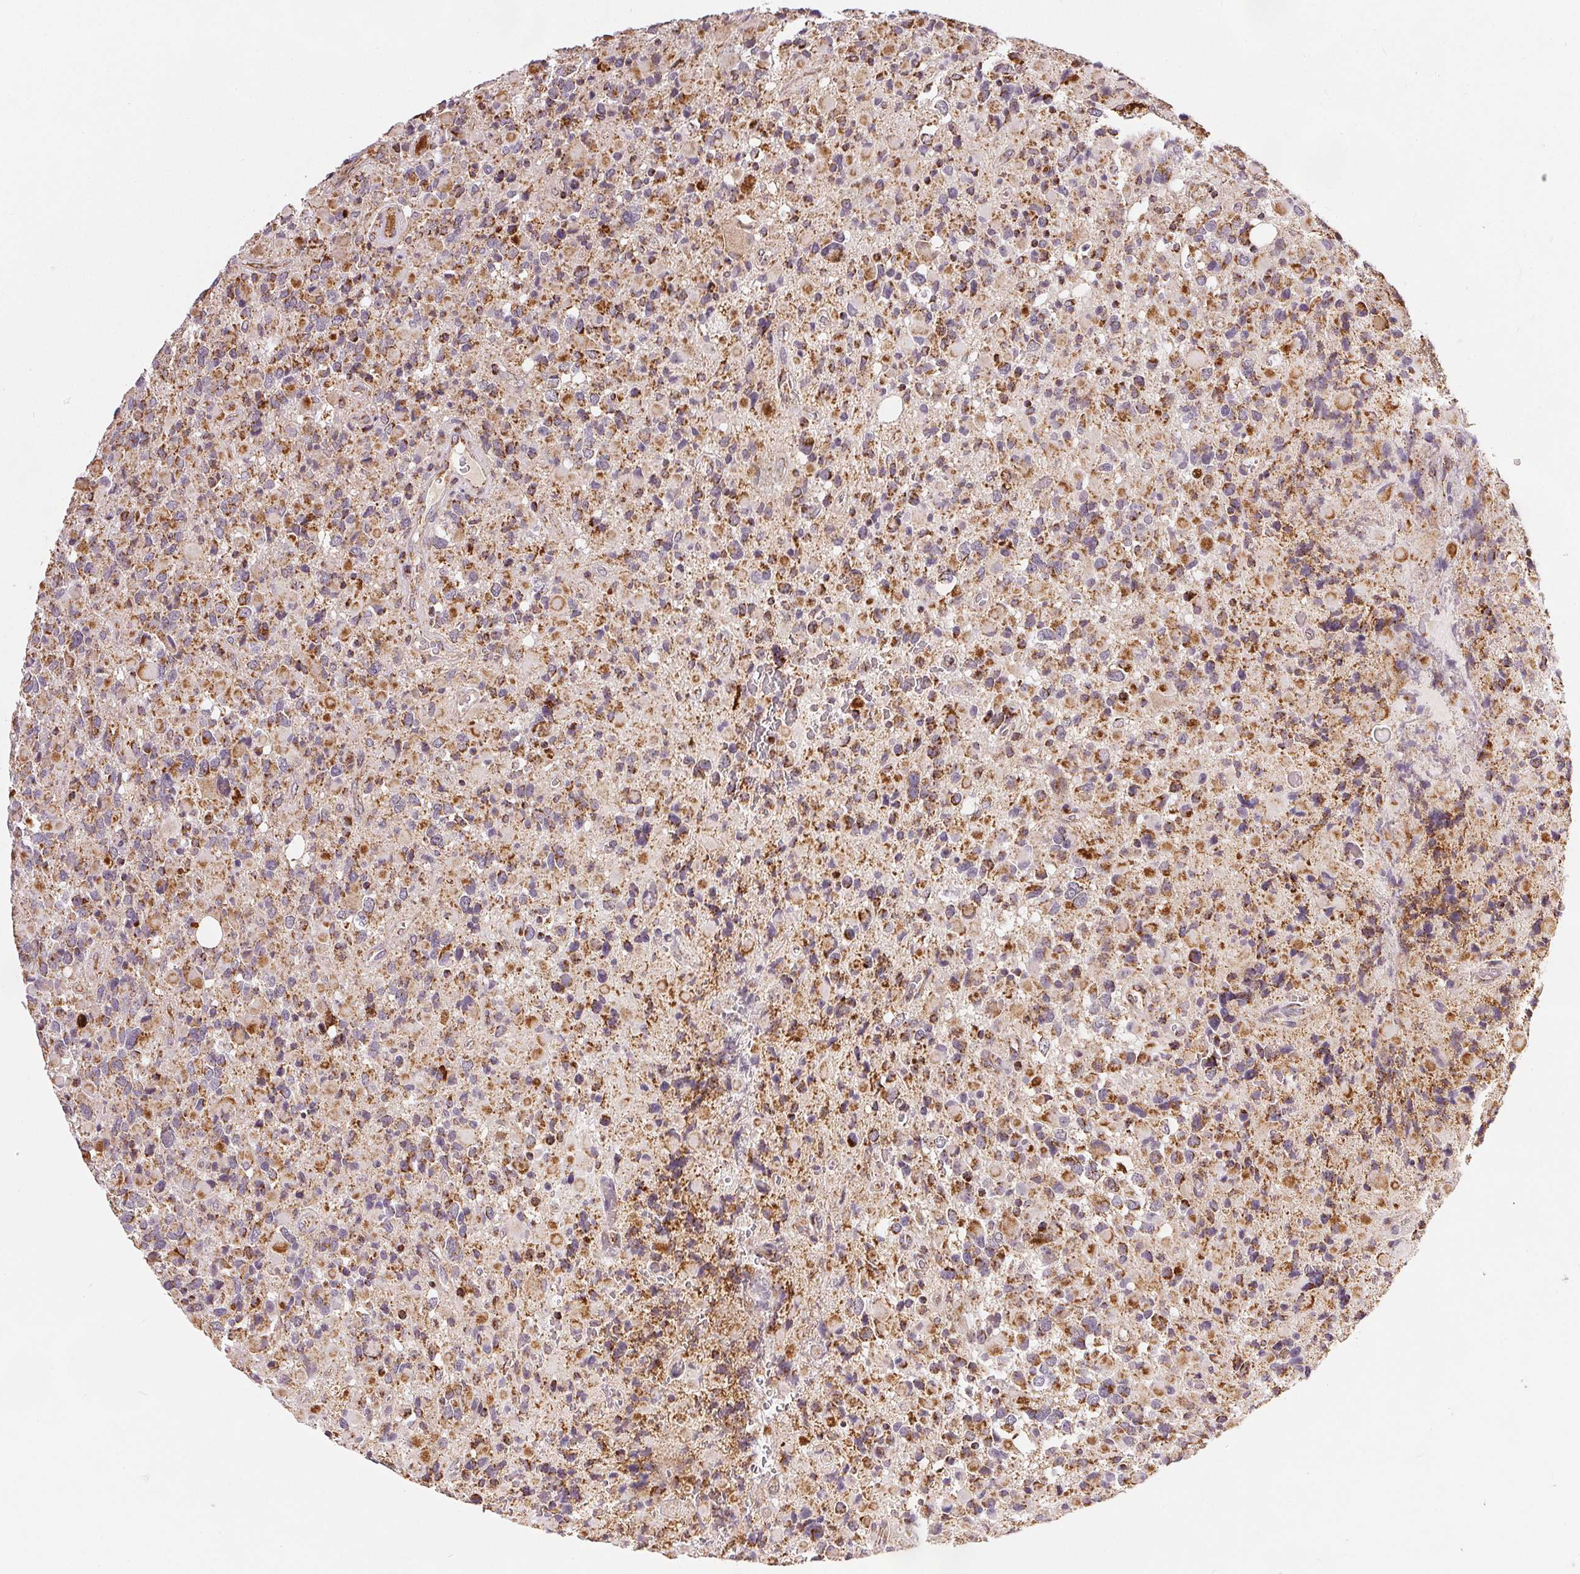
{"staining": {"intensity": "moderate", "quantity": ">75%", "location": "cytoplasmic/membranous"}, "tissue": "glioma", "cell_type": "Tumor cells", "image_type": "cancer", "snomed": [{"axis": "morphology", "description": "Glioma, malignant, High grade"}, {"axis": "topography", "description": "Brain"}], "caption": "Immunohistochemistry (IHC) of glioma reveals medium levels of moderate cytoplasmic/membranous staining in approximately >75% of tumor cells. (DAB (3,3'-diaminobenzidine) IHC with brightfield microscopy, high magnification).", "gene": "SDHB", "patient": {"sex": "female", "age": 40}}